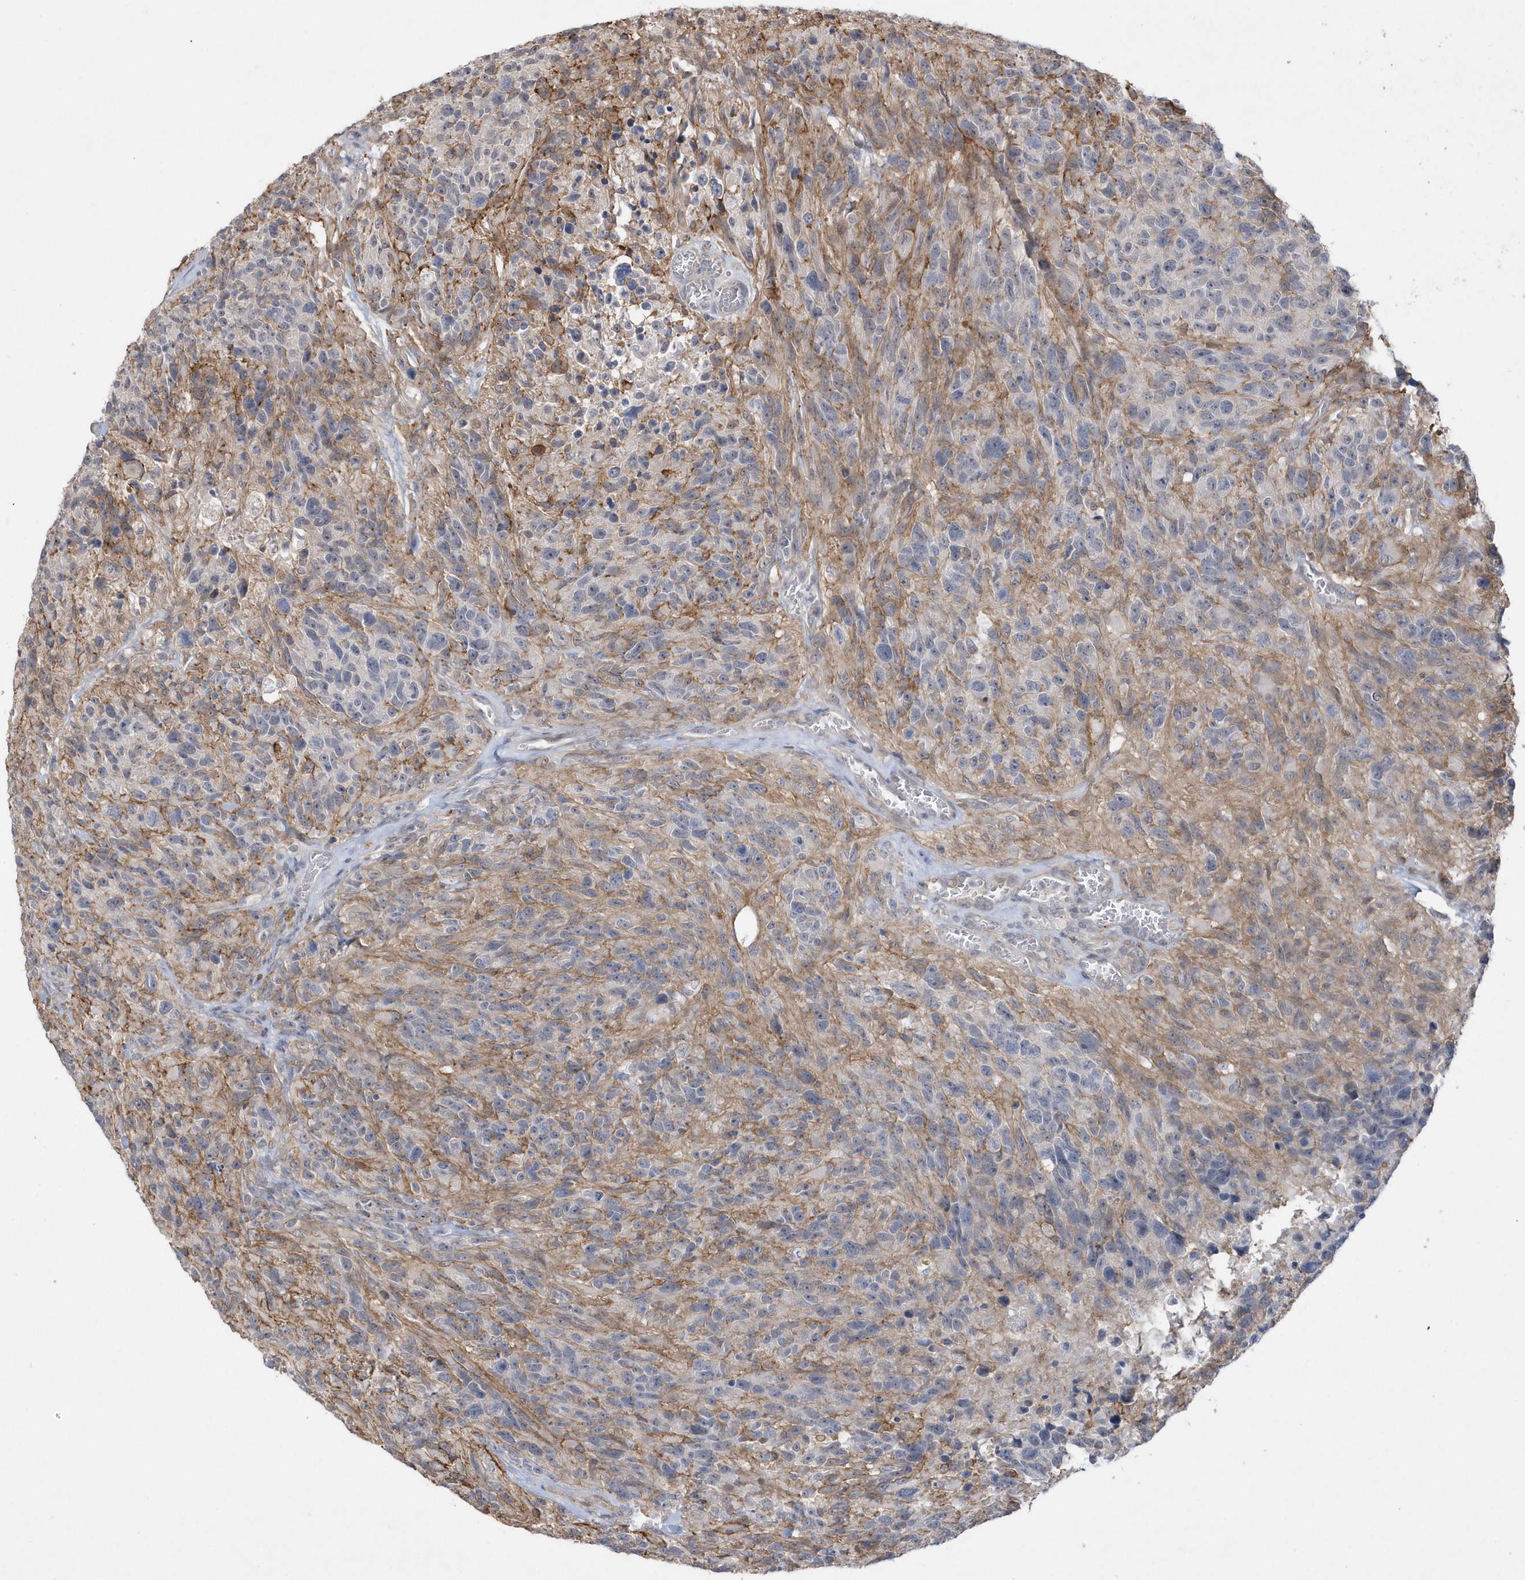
{"staining": {"intensity": "moderate", "quantity": "<25%", "location": "cytoplasmic/membranous"}, "tissue": "glioma", "cell_type": "Tumor cells", "image_type": "cancer", "snomed": [{"axis": "morphology", "description": "Glioma, malignant, High grade"}, {"axis": "topography", "description": "Brain"}], "caption": "The photomicrograph exhibits staining of glioma, revealing moderate cytoplasmic/membranous protein staining (brown color) within tumor cells. The protein of interest is shown in brown color, while the nuclei are stained blue.", "gene": "CRIP3", "patient": {"sex": "male", "age": 69}}